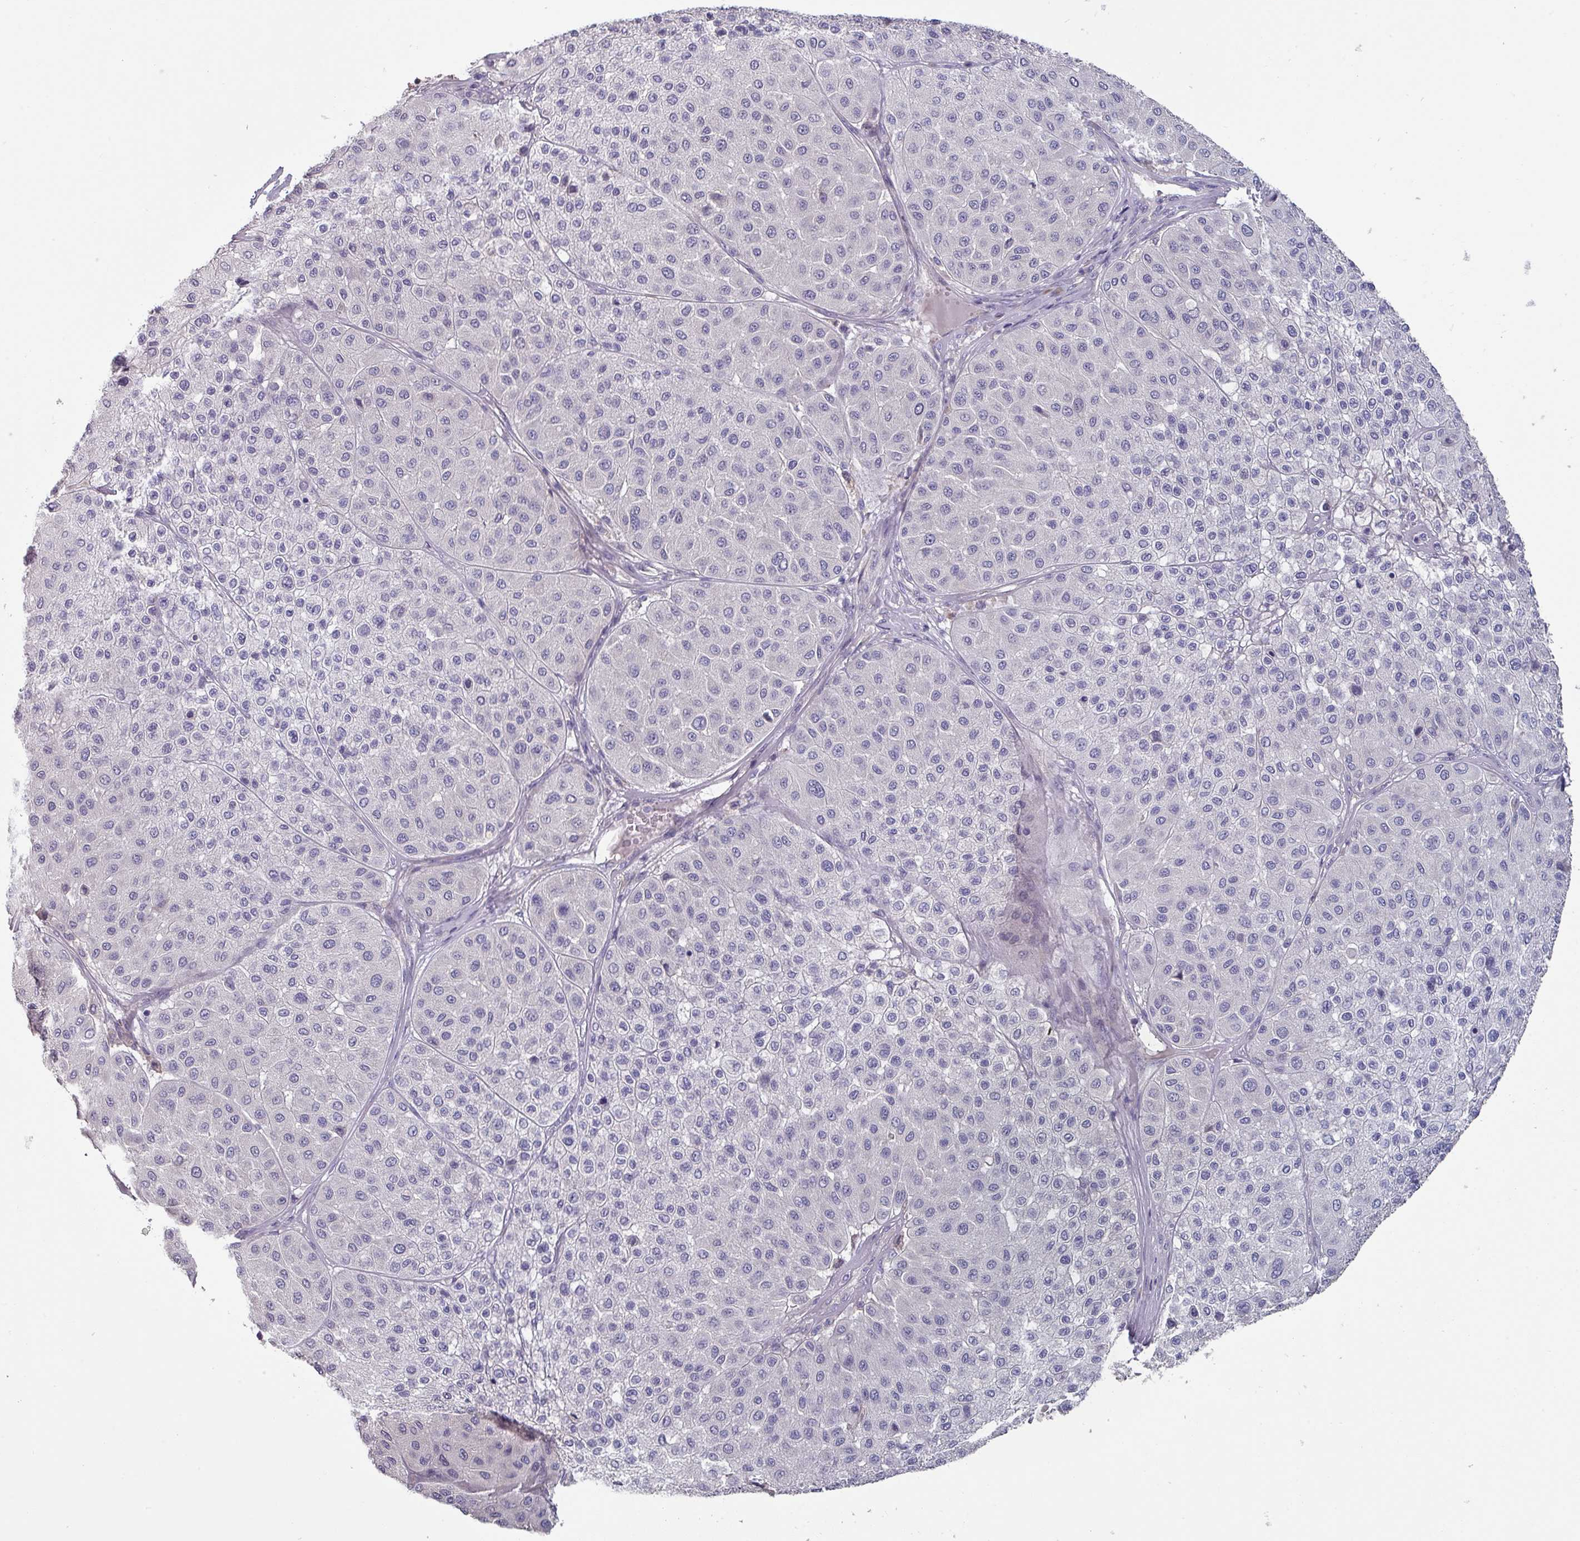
{"staining": {"intensity": "negative", "quantity": "none", "location": "none"}, "tissue": "melanoma", "cell_type": "Tumor cells", "image_type": "cancer", "snomed": [{"axis": "morphology", "description": "Malignant melanoma, Metastatic site"}, {"axis": "topography", "description": "Smooth muscle"}], "caption": "This is an IHC histopathology image of human malignant melanoma (metastatic site). There is no positivity in tumor cells.", "gene": "PRAMEF8", "patient": {"sex": "male", "age": 41}}